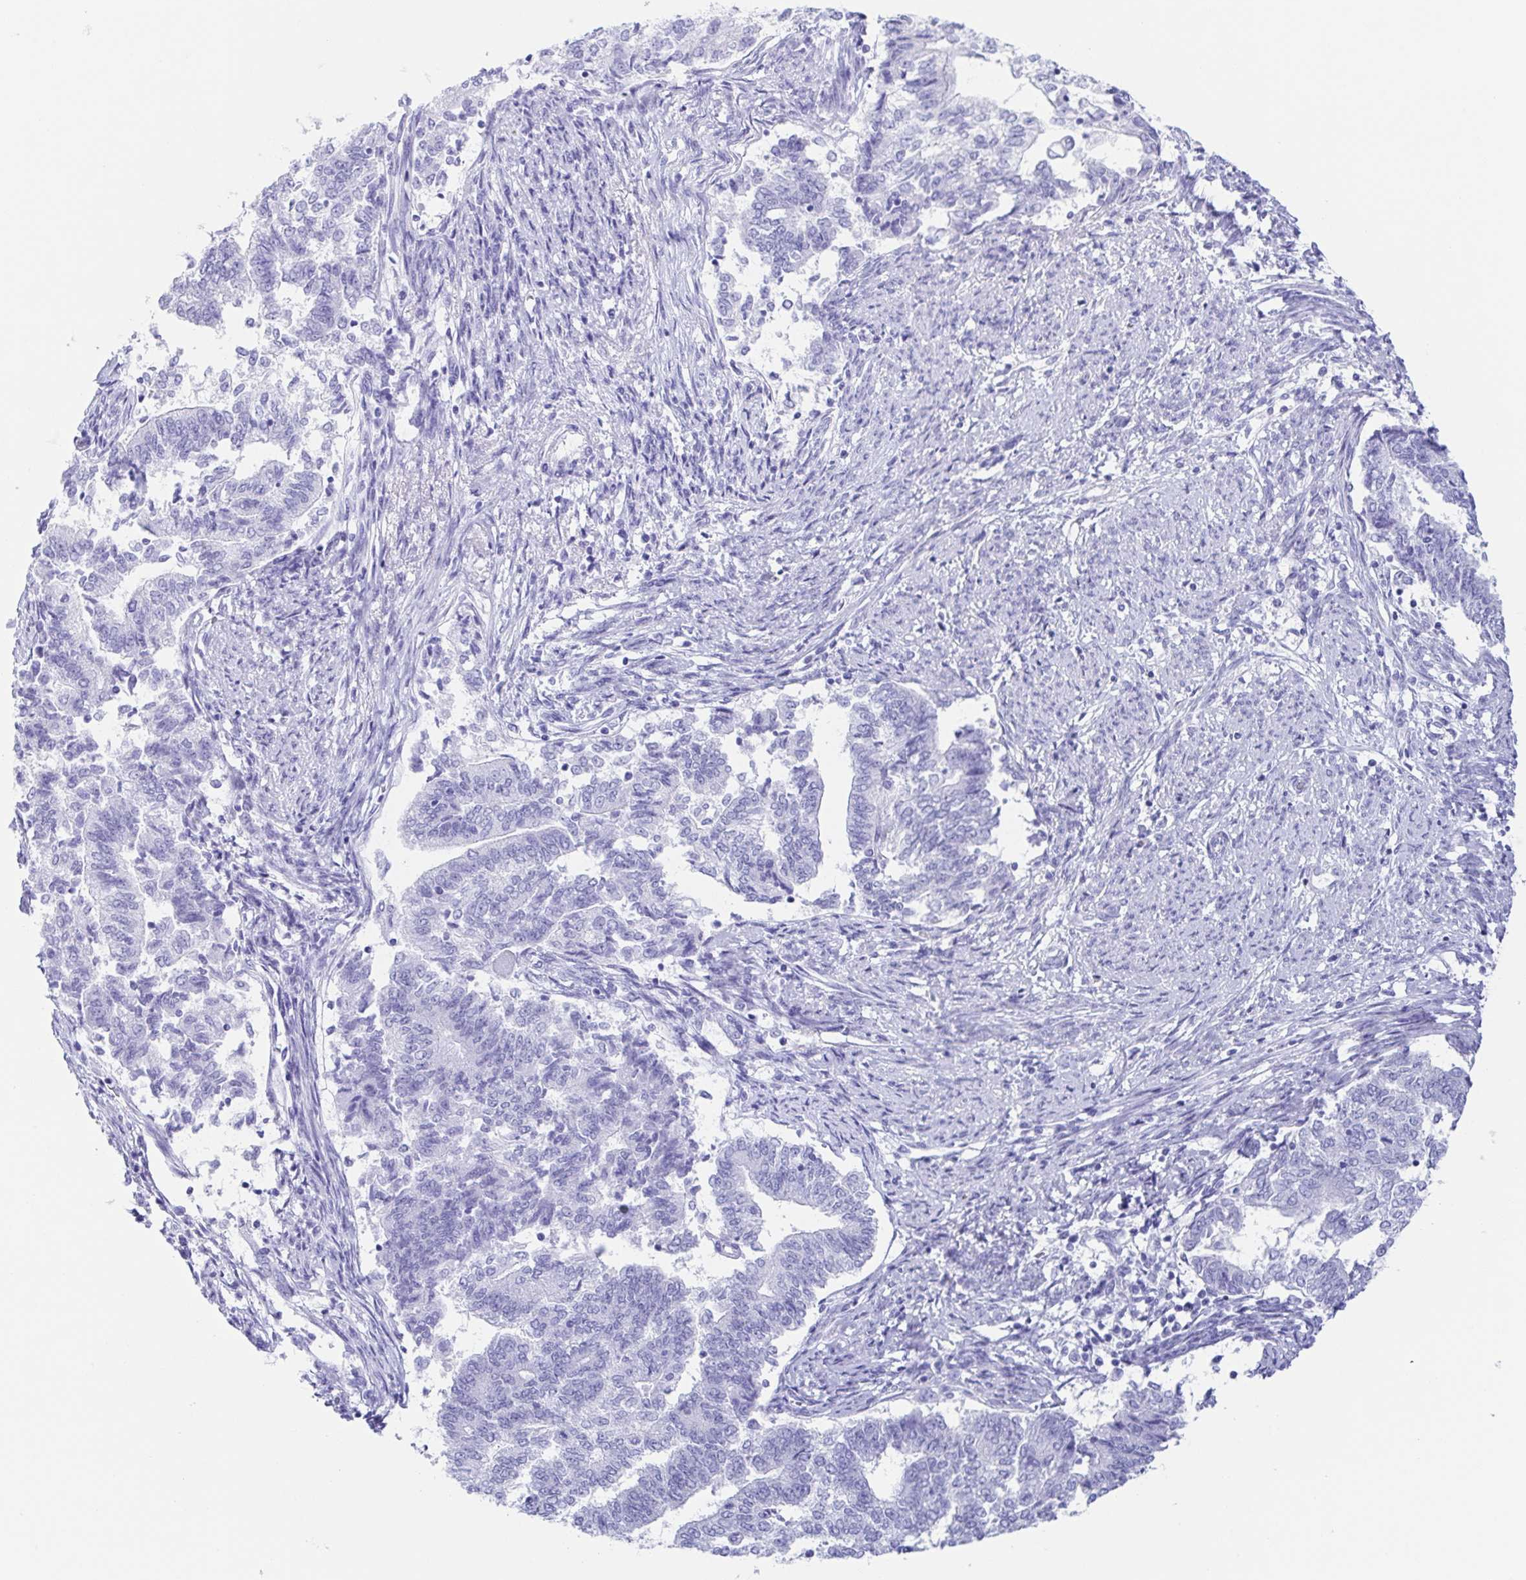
{"staining": {"intensity": "negative", "quantity": "none", "location": "none"}, "tissue": "endometrial cancer", "cell_type": "Tumor cells", "image_type": "cancer", "snomed": [{"axis": "morphology", "description": "Adenocarcinoma, NOS"}, {"axis": "topography", "description": "Endometrium"}], "caption": "Adenocarcinoma (endometrial) was stained to show a protein in brown. There is no significant positivity in tumor cells. (DAB IHC visualized using brightfield microscopy, high magnification).", "gene": "GKN1", "patient": {"sex": "female", "age": 65}}